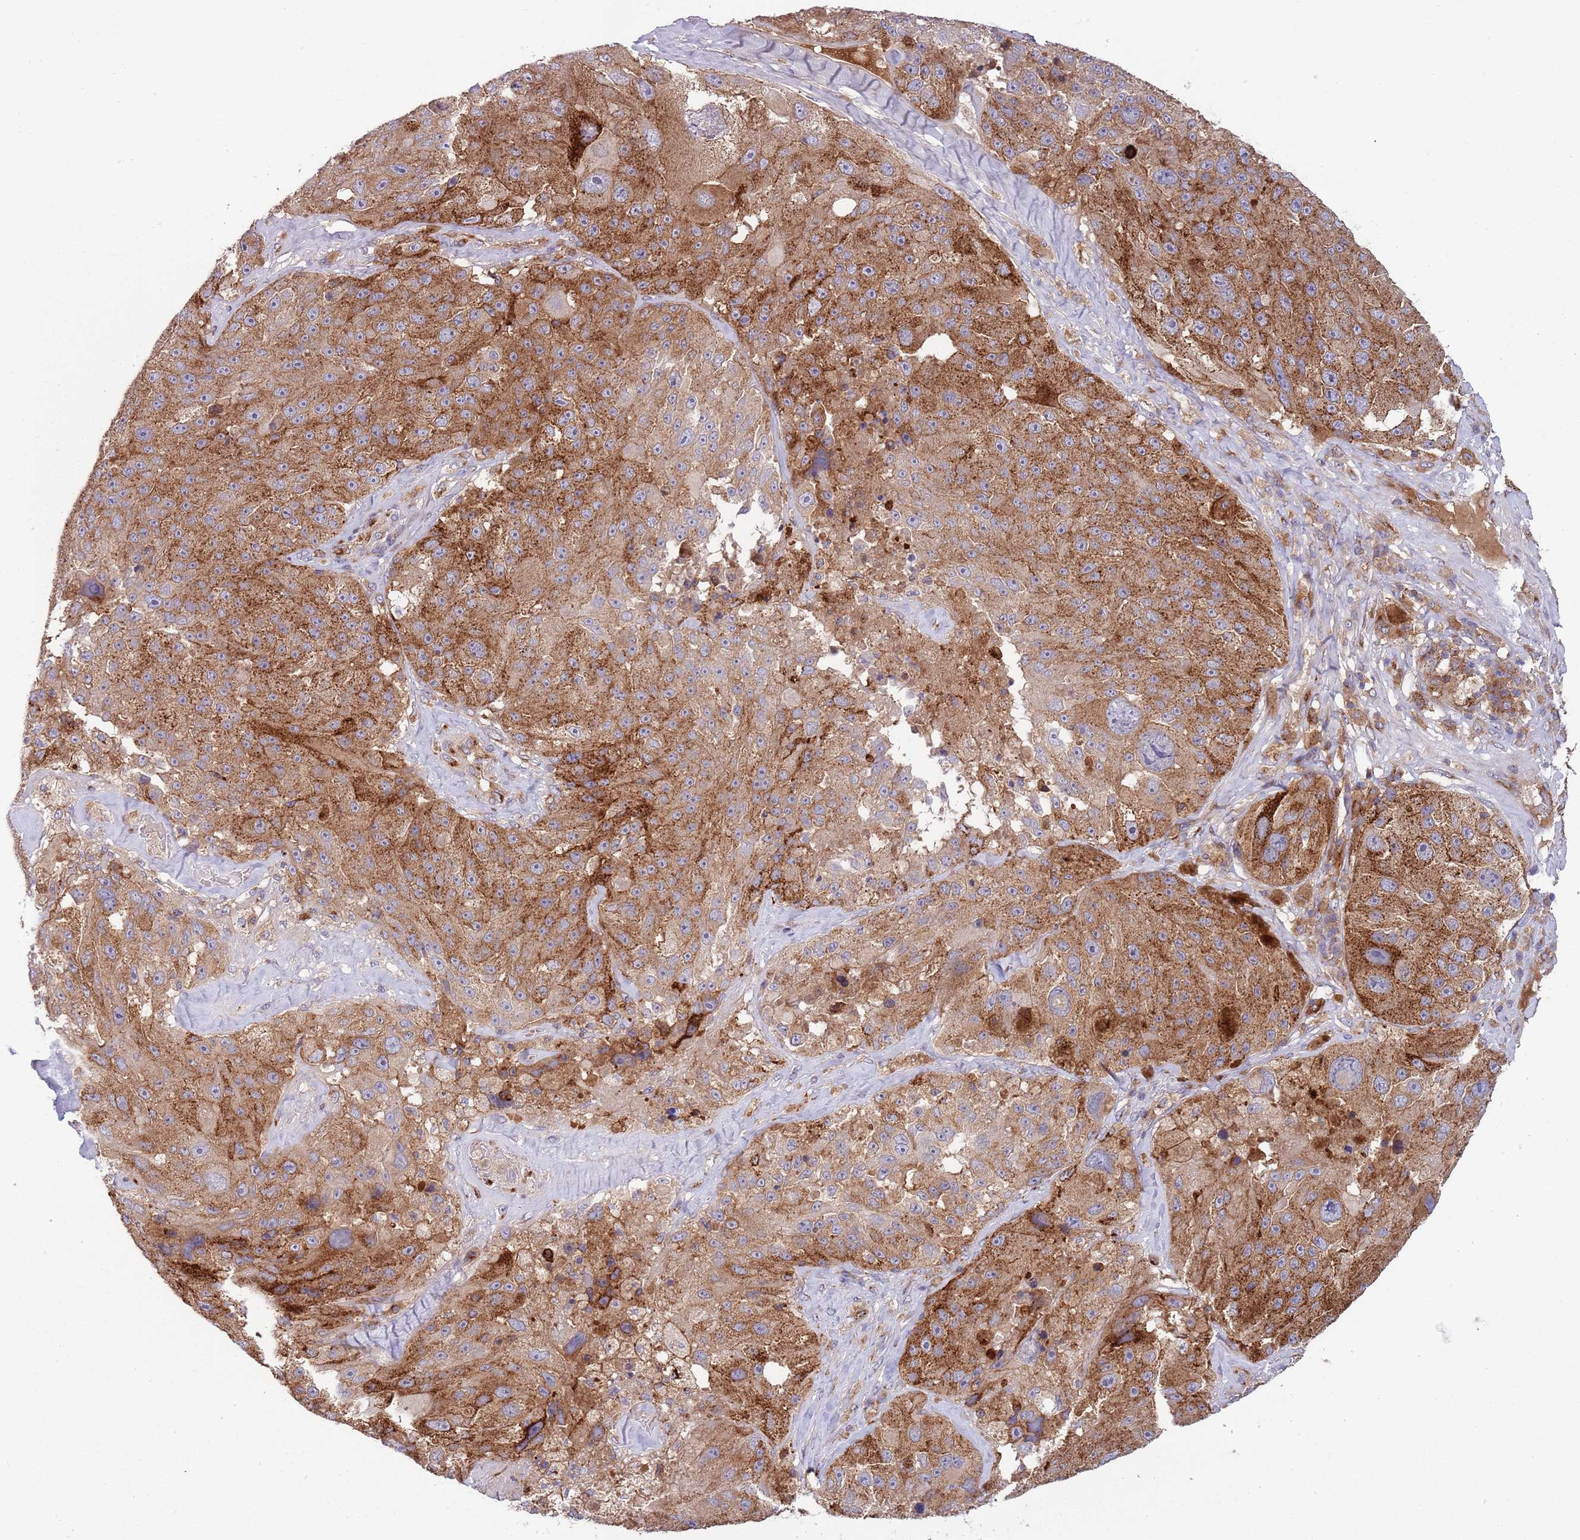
{"staining": {"intensity": "strong", "quantity": ">75%", "location": "cytoplasmic/membranous"}, "tissue": "melanoma", "cell_type": "Tumor cells", "image_type": "cancer", "snomed": [{"axis": "morphology", "description": "Malignant melanoma, Metastatic site"}, {"axis": "topography", "description": "Lymph node"}], "caption": "Protein staining of melanoma tissue demonstrates strong cytoplasmic/membranous staining in about >75% of tumor cells. The protein of interest is shown in brown color, while the nuclei are stained blue.", "gene": "BTBD7", "patient": {"sex": "male", "age": 62}}